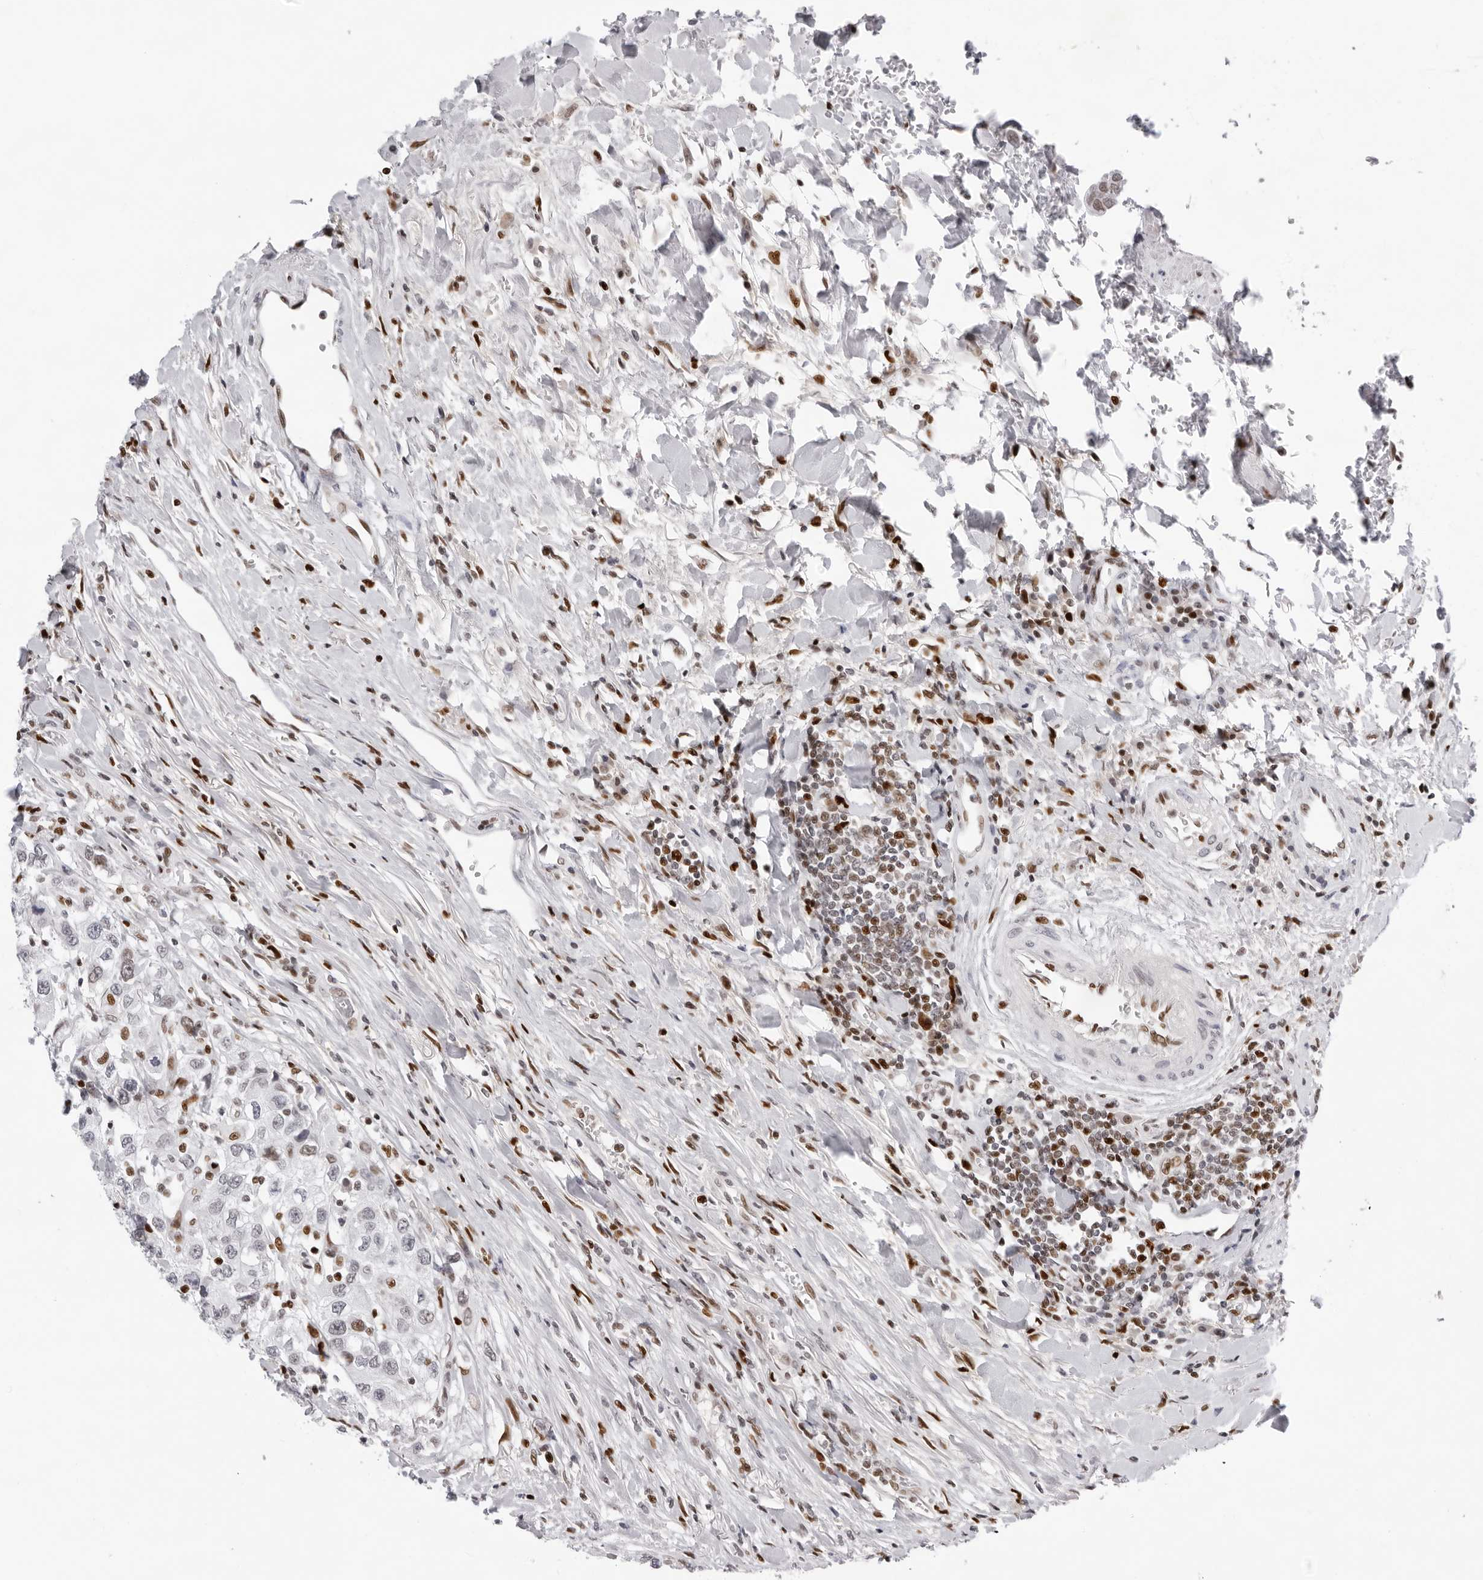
{"staining": {"intensity": "weak", "quantity": "<25%", "location": "nuclear"}, "tissue": "urothelial cancer", "cell_type": "Tumor cells", "image_type": "cancer", "snomed": [{"axis": "morphology", "description": "Urothelial carcinoma, High grade"}, {"axis": "topography", "description": "Urinary bladder"}], "caption": "Protein analysis of urothelial cancer exhibits no significant positivity in tumor cells.", "gene": "OGG1", "patient": {"sex": "female", "age": 80}}